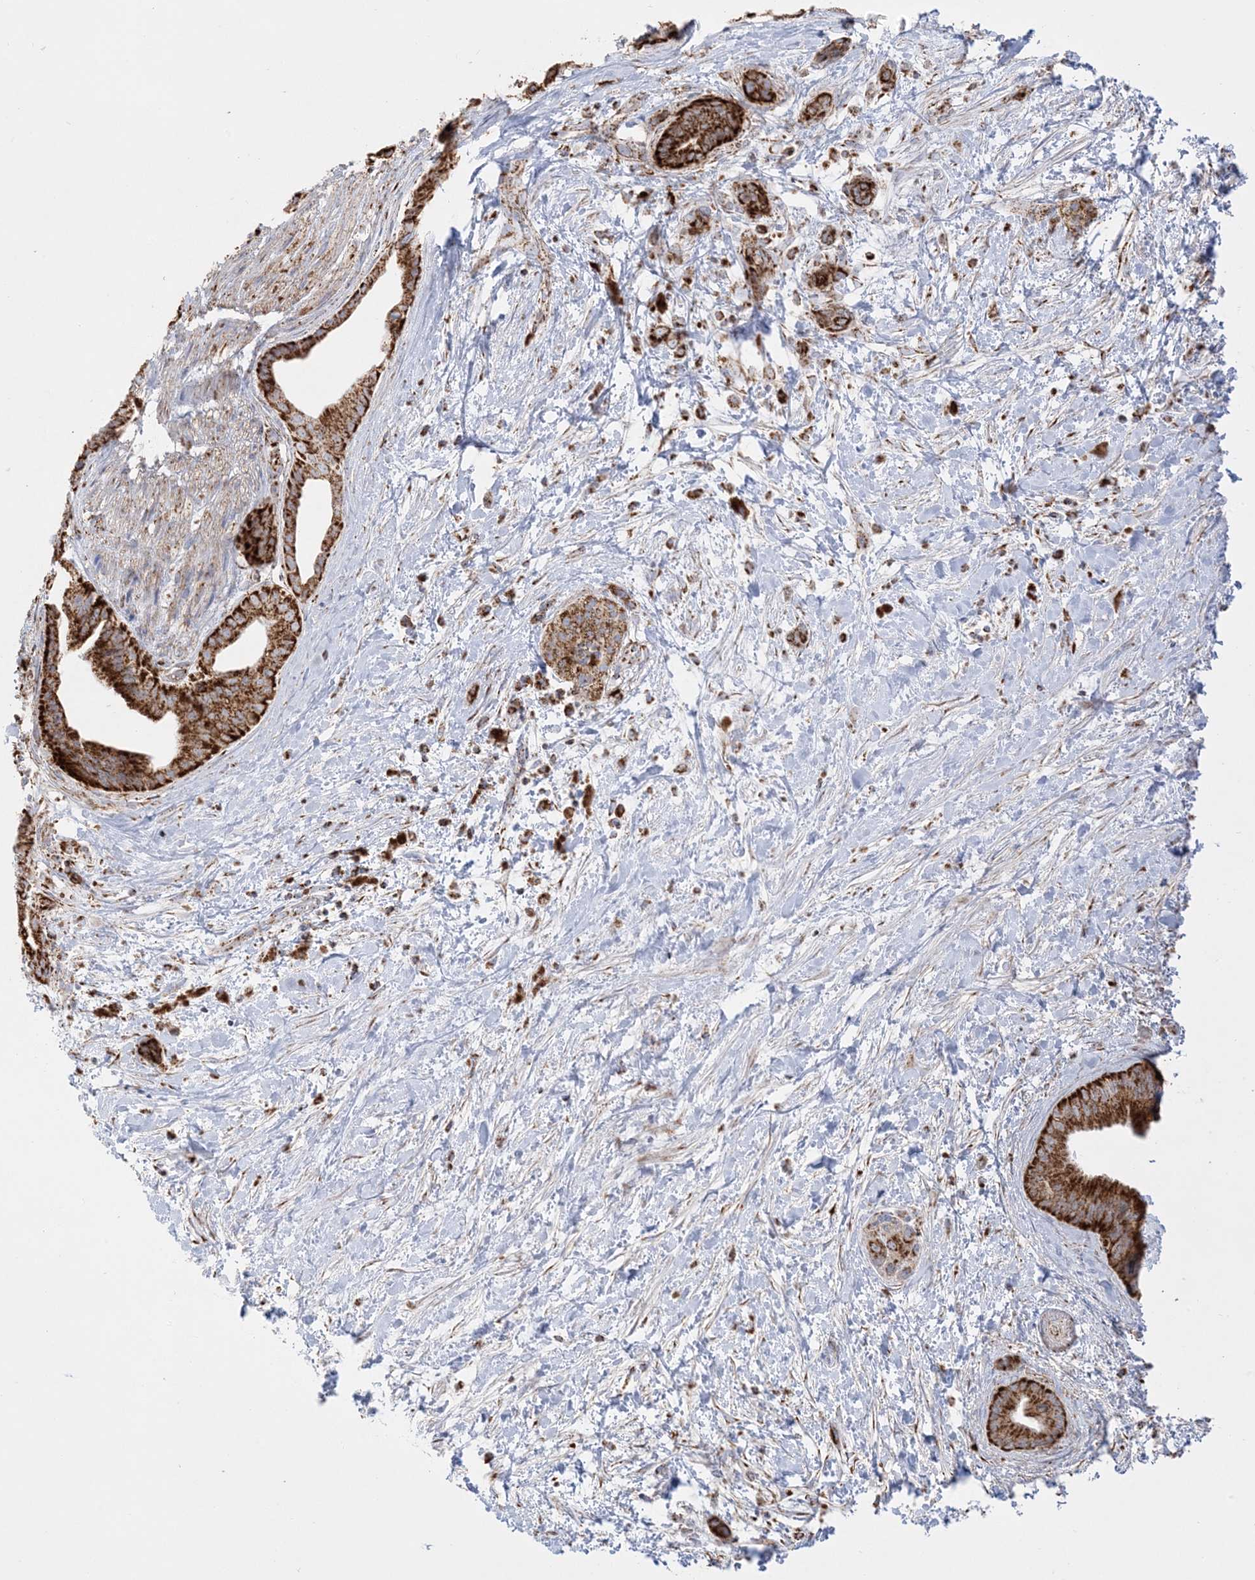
{"staining": {"intensity": "strong", "quantity": ">75%", "location": "cytoplasmic/membranous"}, "tissue": "pancreatic cancer", "cell_type": "Tumor cells", "image_type": "cancer", "snomed": [{"axis": "morphology", "description": "Normal tissue, NOS"}, {"axis": "morphology", "description": "Adenocarcinoma, NOS"}, {"axis": "topography", "description": "Pancreas"}, {"axis": "topography", "description": "Peripheral nerve tissue"}], "caption": "Immunohistochemical staining of human pancreatic cancer displays high levels of strong cytoplasmic/membranous protein expression in about >75% of tumor cells.", "gene": "MRPS36", "patient": {"sex": "female", "age": 63}}